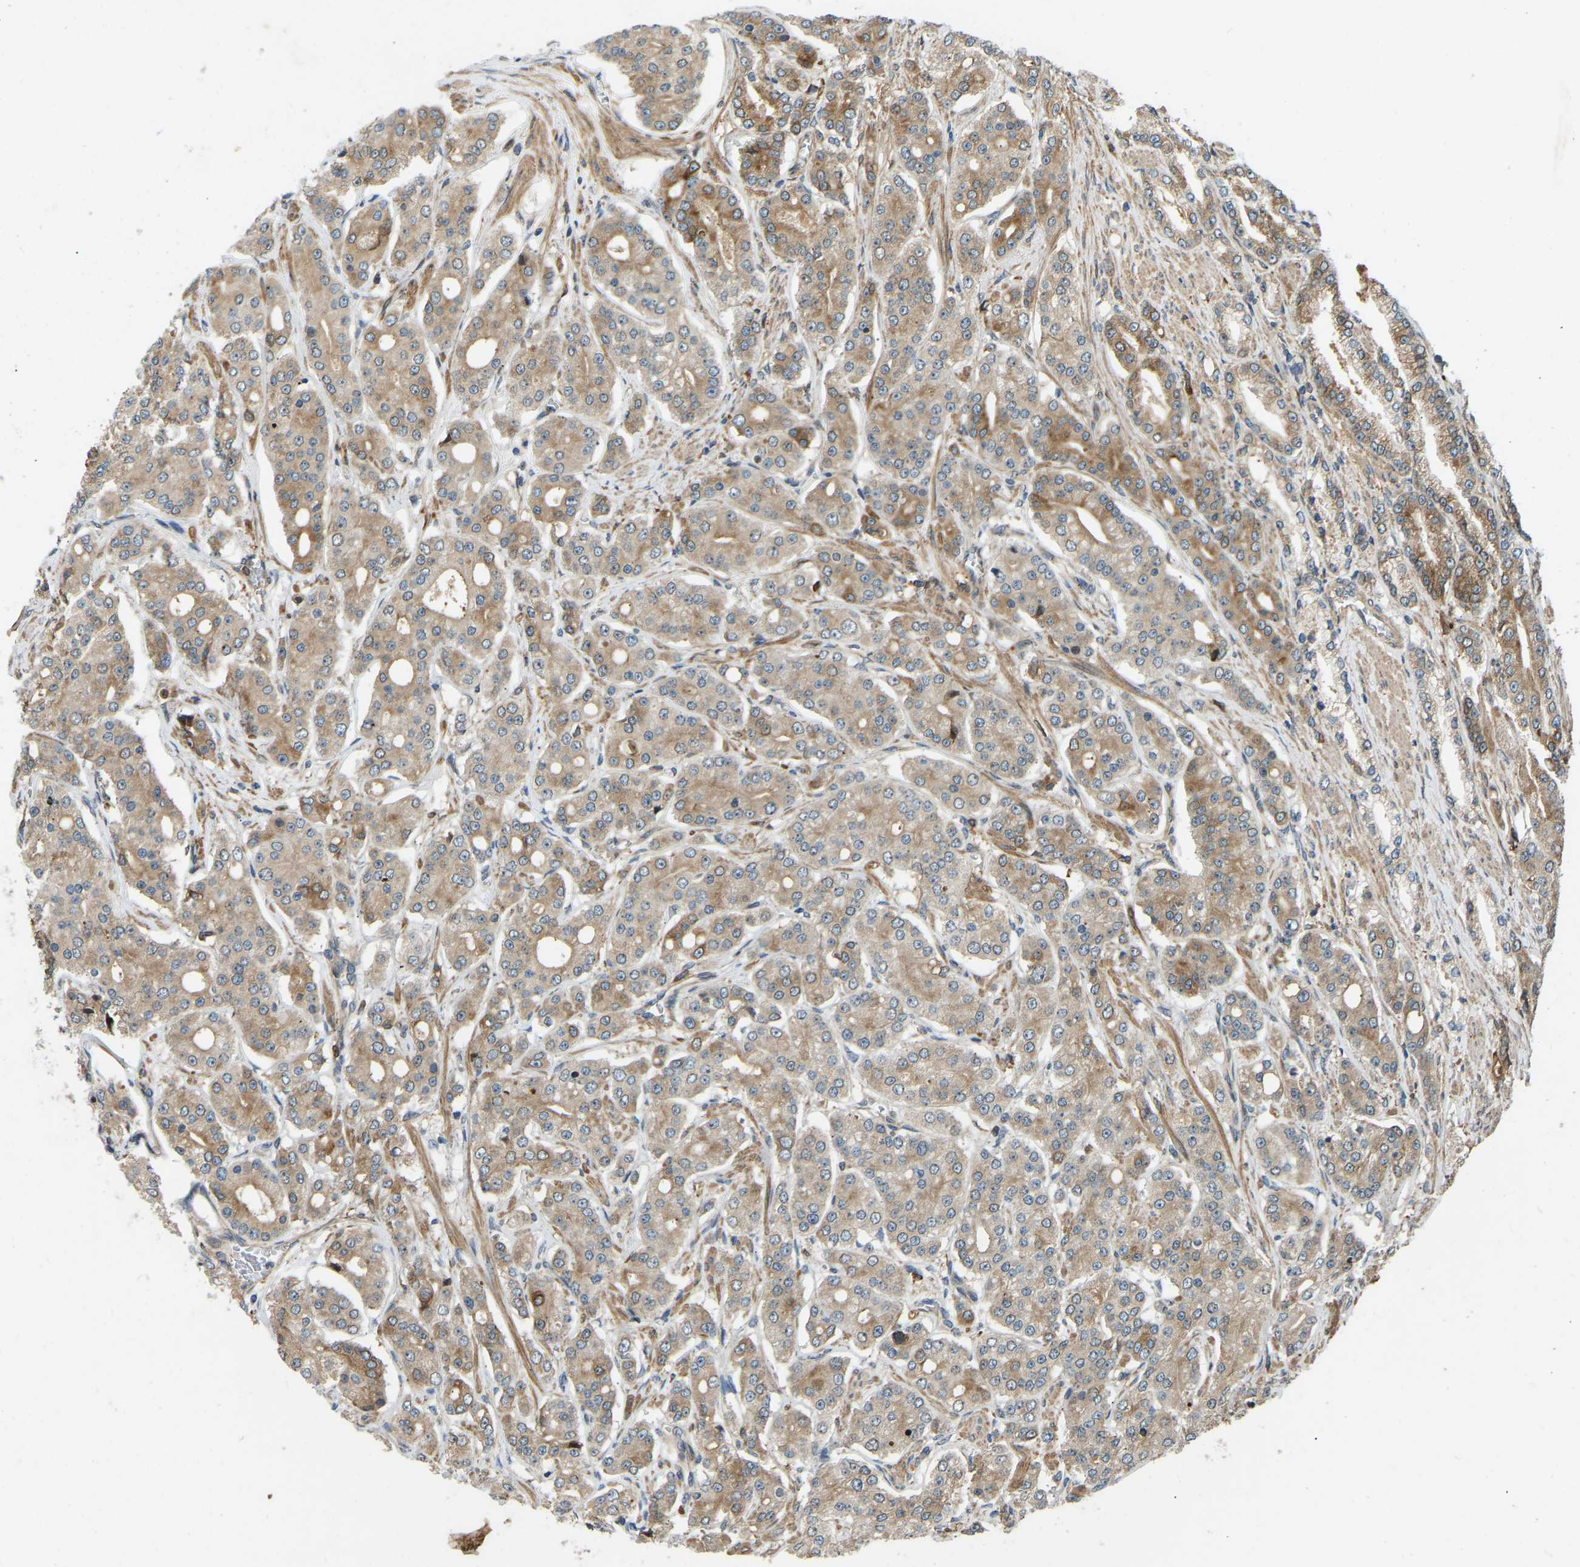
{"staining": {"intensity": "moderate", "quantity": ">75%", "location": "cytoplasmic/membranous"}, "tissue": "prostate cancer", "cell_type": "Tumor cells", "image_type": "cancer", "snomed": [{"axis": "morphology", "description": "Adenocarcinoma, High grade"}, {"axis": "topography", "description": "Prostate"}], "caption": "This image displays immunohistochemistry staining of high-grade adenocarcinoma (prostate), with medium moderate cytoplasmic/membranous positivity in about >75% of tumor cells.", "gene": "OS9", "patient": {"sex": "male", "age": 71}}